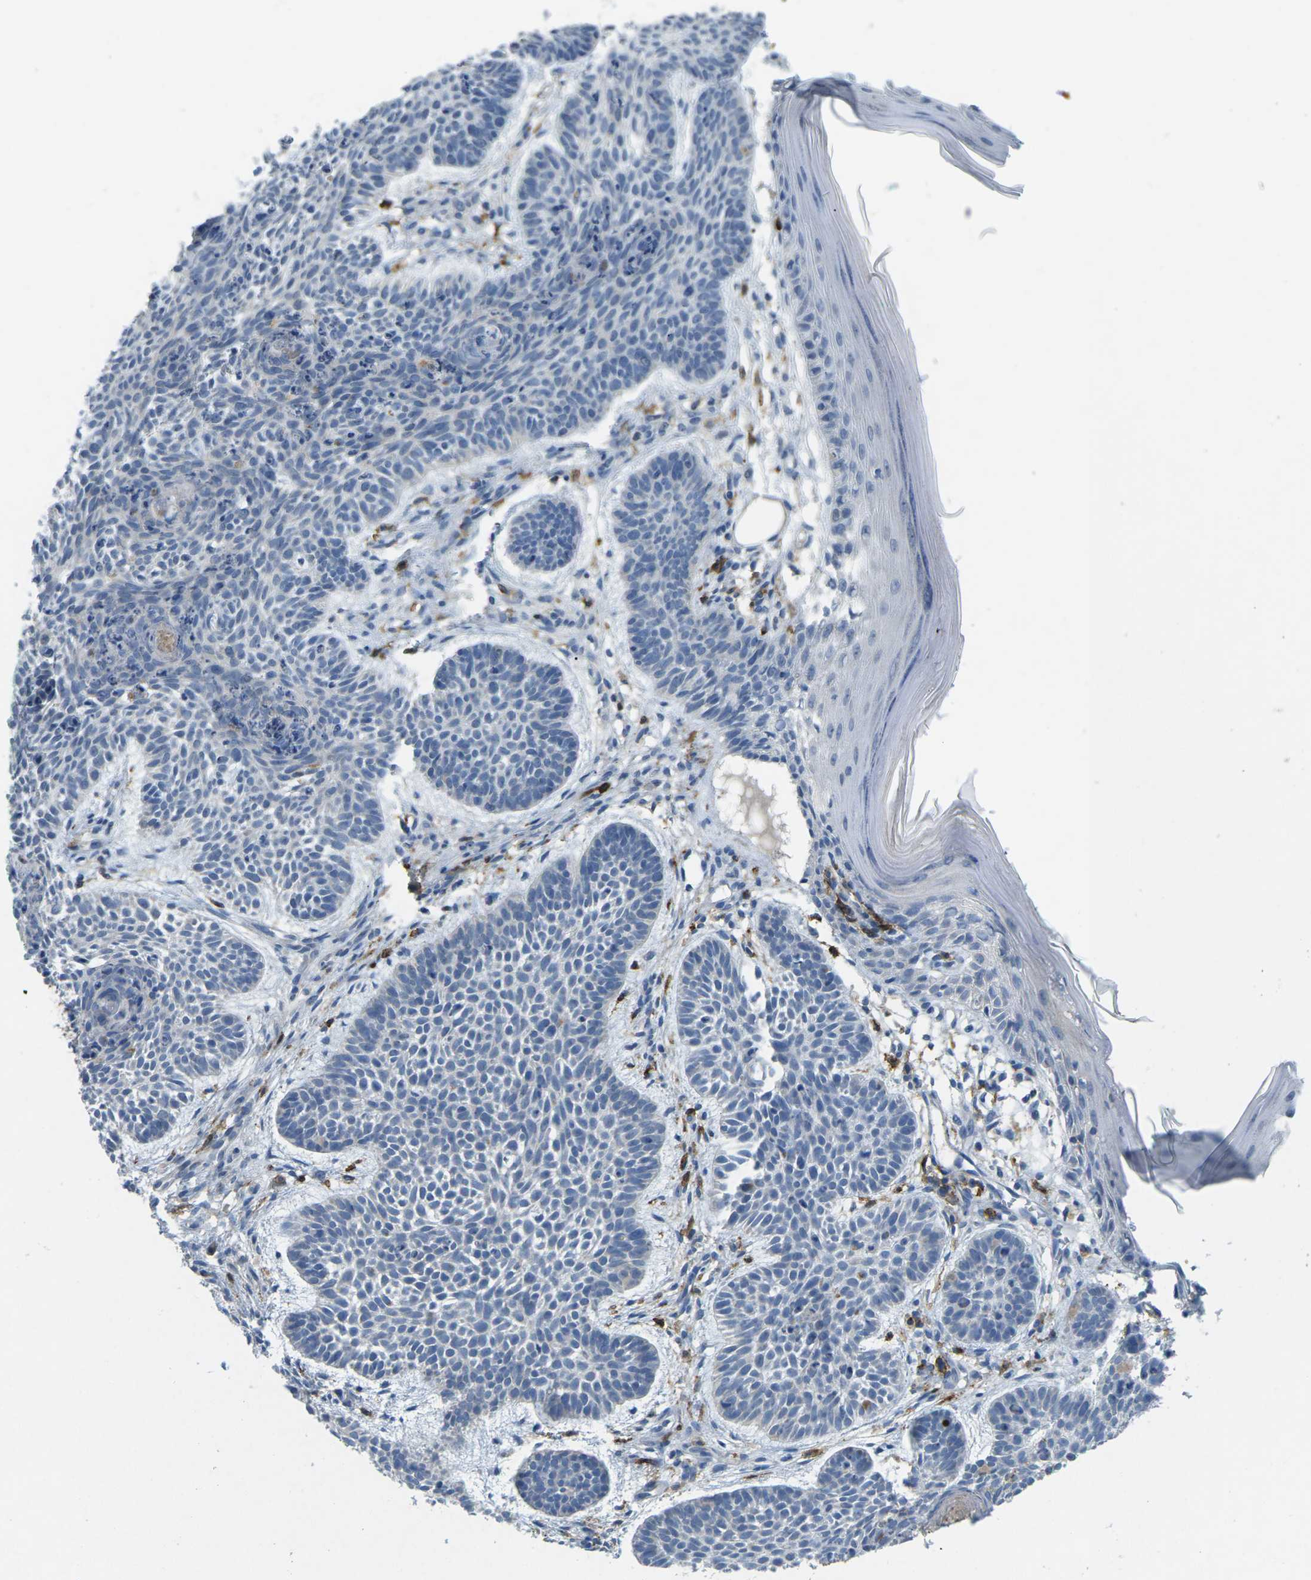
{"staining": {"intensity": "negative", "quantity": "none", "location": "none"}, "tissue": "skin cancer", "cell_type": "Tumor cells", "image_type": "cancer", "snomed": [{"axis": "morphology", "description": "Basal cell carcinoma"}, {"axis": "topography", "description": "Skin"}], "caption": "IHC micrograph of neoplastic tissue: human basal cell carcinoma (skin) stained with DAB (3,3'-diaminobenzidine) reveals no significant protein staining in tumor cells.", "gene": "CD19", "patient": {"sex": "male", "age": 60}}